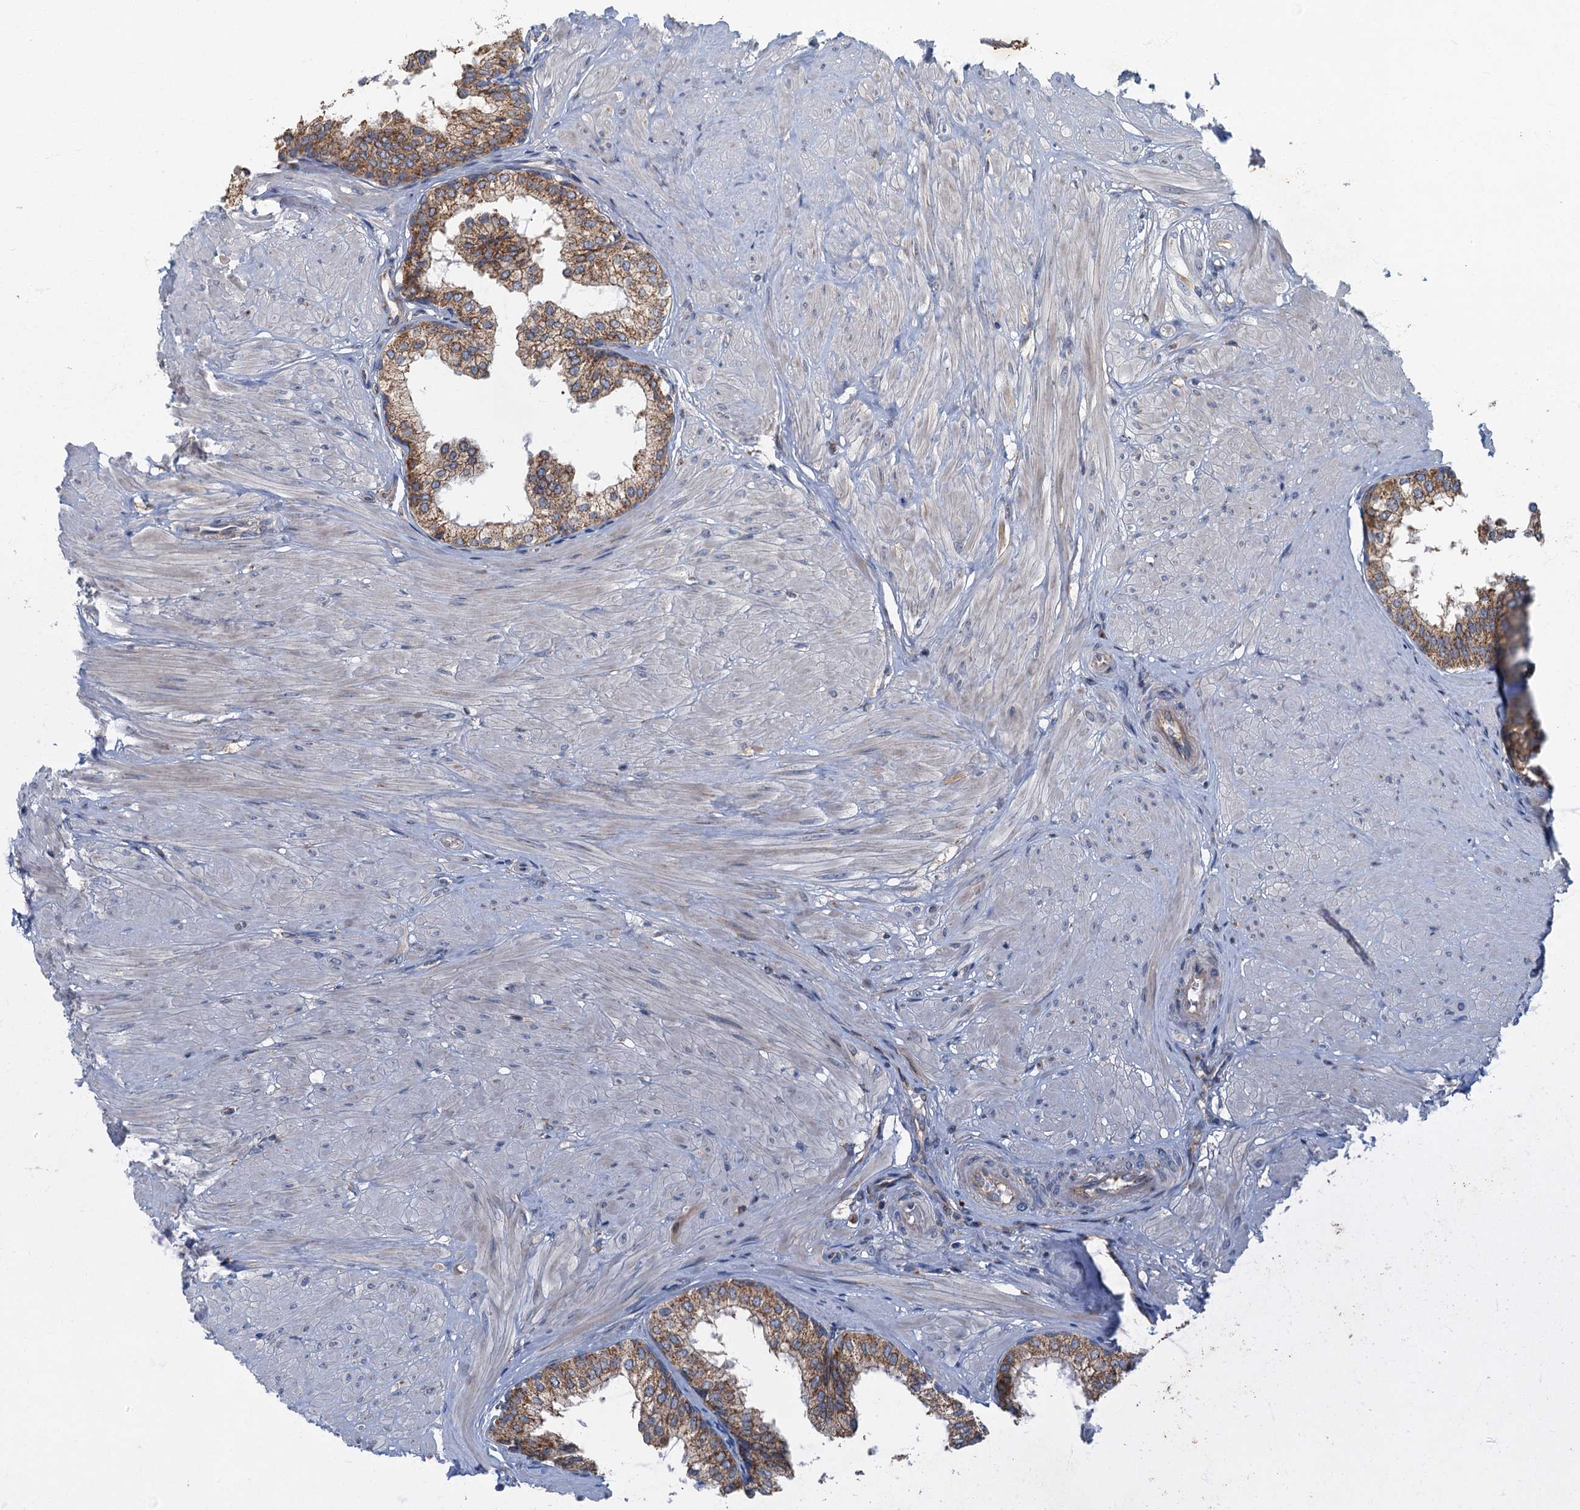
{"staining": {"intensity": "moderate", "quantity": ">75%", "location": "cytoplasmic/membranous"}, "tissue": "prostate", "cell_type": "Glandular cells", "image_type": "normal", "snomed": [{"axis": "morphology", "description": "Normal tissue, NOS"}, {"axis": "topography", "description": "Prostate"}], "caption": "IHC of normal human prostate exhibits medium levels of moderate cytoplasmic/membranous positivity in about >75% of glandular cells.", "gene": "SPDYC", "patient": {"sex": "male", "age": 48}}